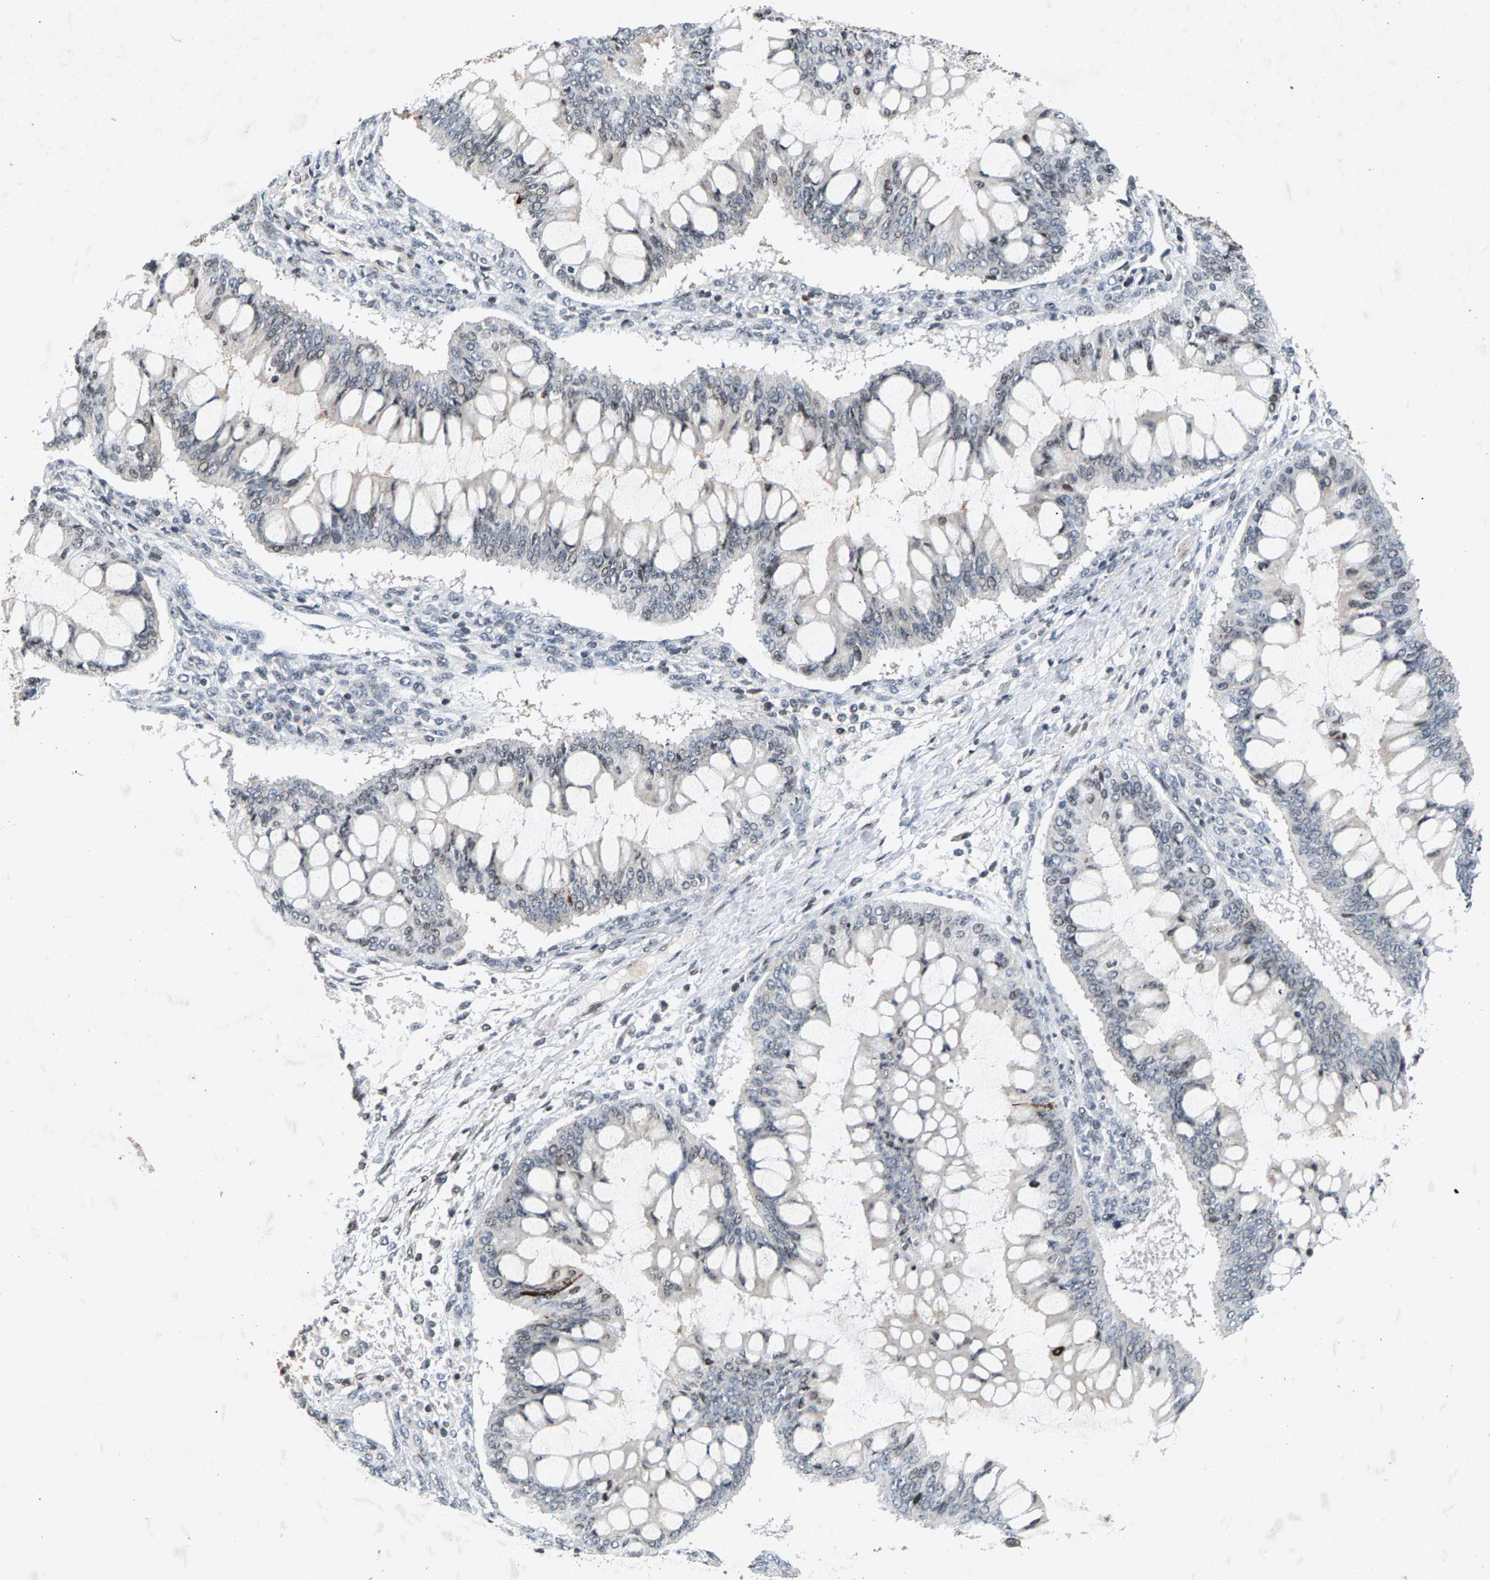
{"staining": {"intensity": "weak", "quantity": "<25%", "location": "nuclear"}, "tissue": "ovarian cancer", "cell_type": "Tumor cells", "image_type": "cancer", "snomed": [{"axis": "morphology", "description": "Cystadenocarcinoma, mucinous, NOS"}, {"axis": "topography", "description": "Ovary"}], "caption": "DAB (3,3'-diaminobenzidine) immunohistochemical staining of human ovarian mucinous cystadenocarcinoma demonstrates no significant expression in tumor cells. Nuclei are stained in blue.", "gene": "ZPR1", "patient": {"sex": "female", "age": 73}}